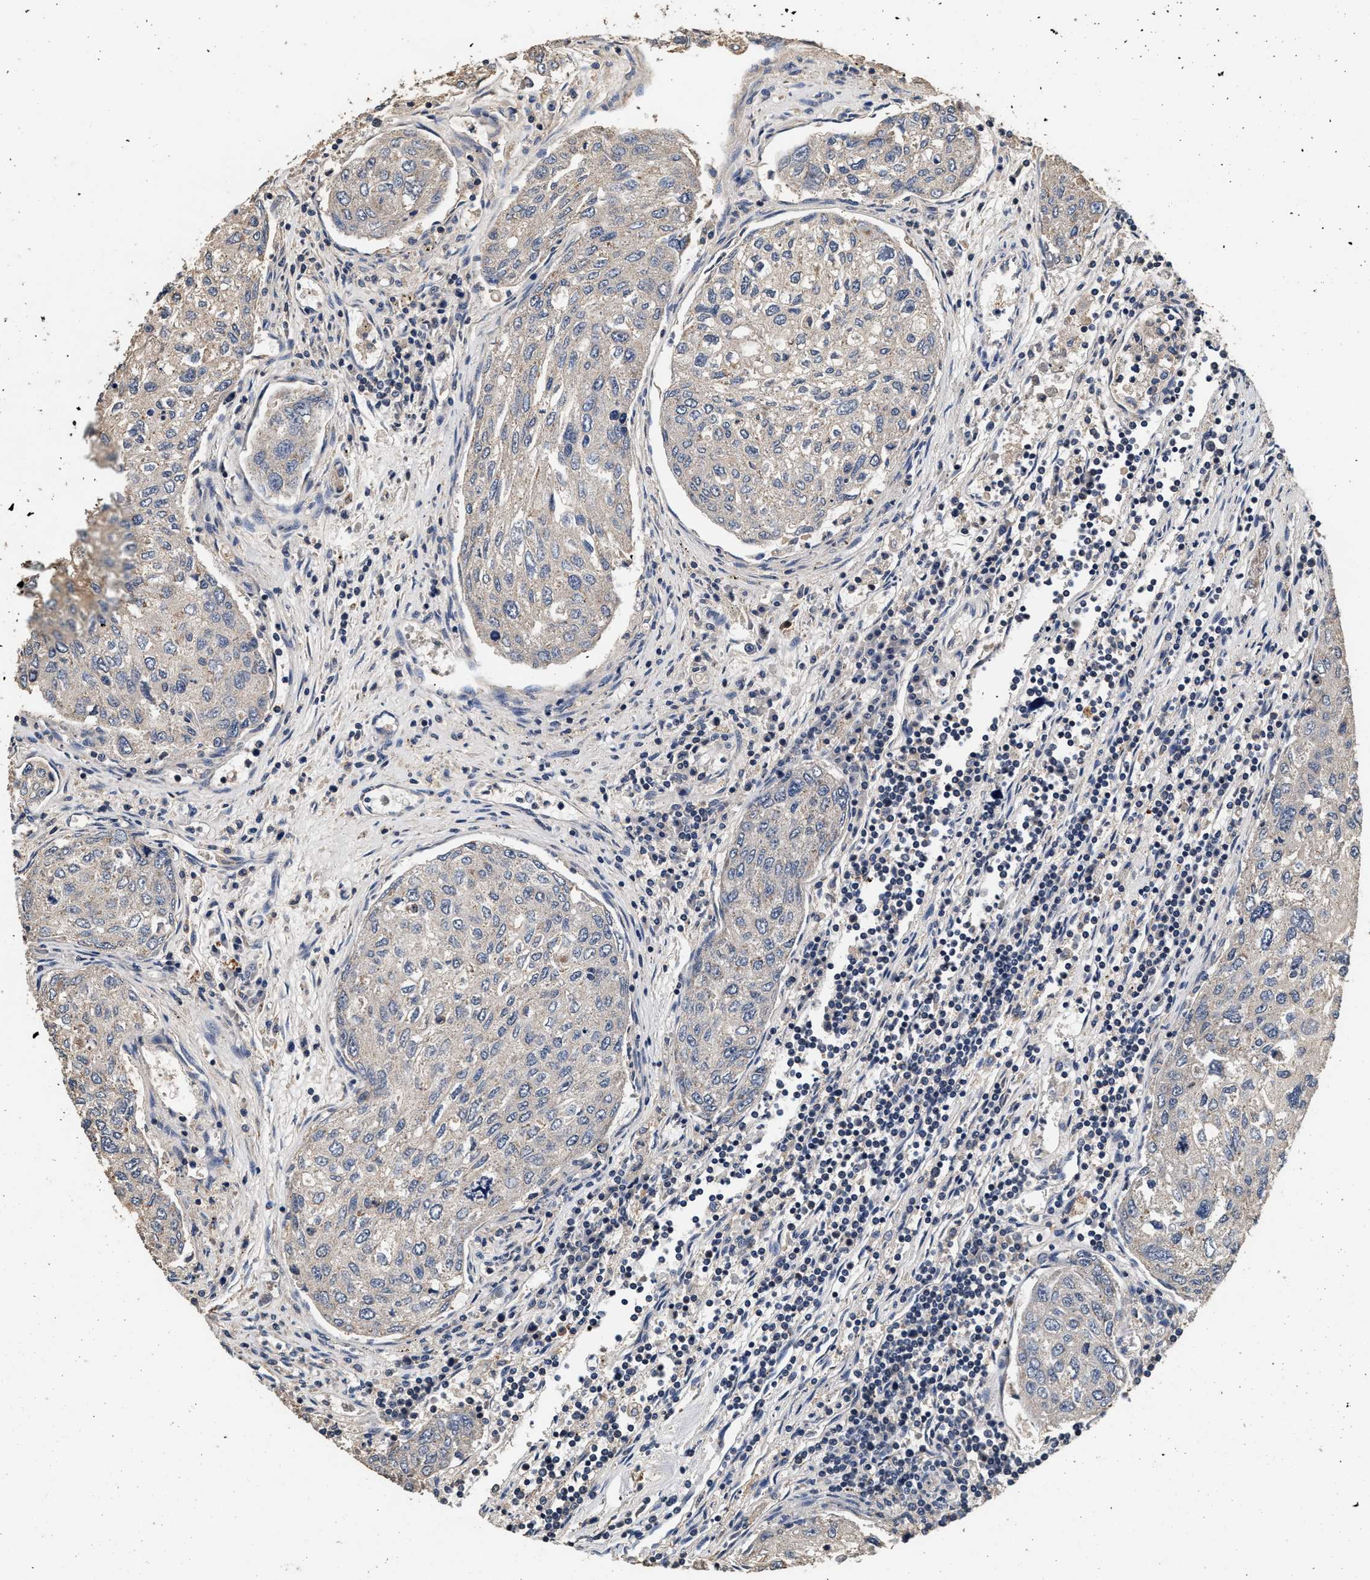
{"staining": {"intensity": "negative", "quantity": "none", "location": "none"}, "tissue": "urothelial cancer", "cell_type": "Tumor cells", "image_type": "cancer", "snomed": [{"axis": "morphology", "description": "Urothelial carcinoma, High grade"}, {"axis": "topography", "description": "Lymph node"}, {"axis": "topography", "description": "Urinary bladder"}], "caption": "This is an immunohistochemistry (IHC) image of human urothelial cancer. There is no positivity in tumor cells.", "gene": "PTGR3", "patient": {"sex": "male", "age": 51}}